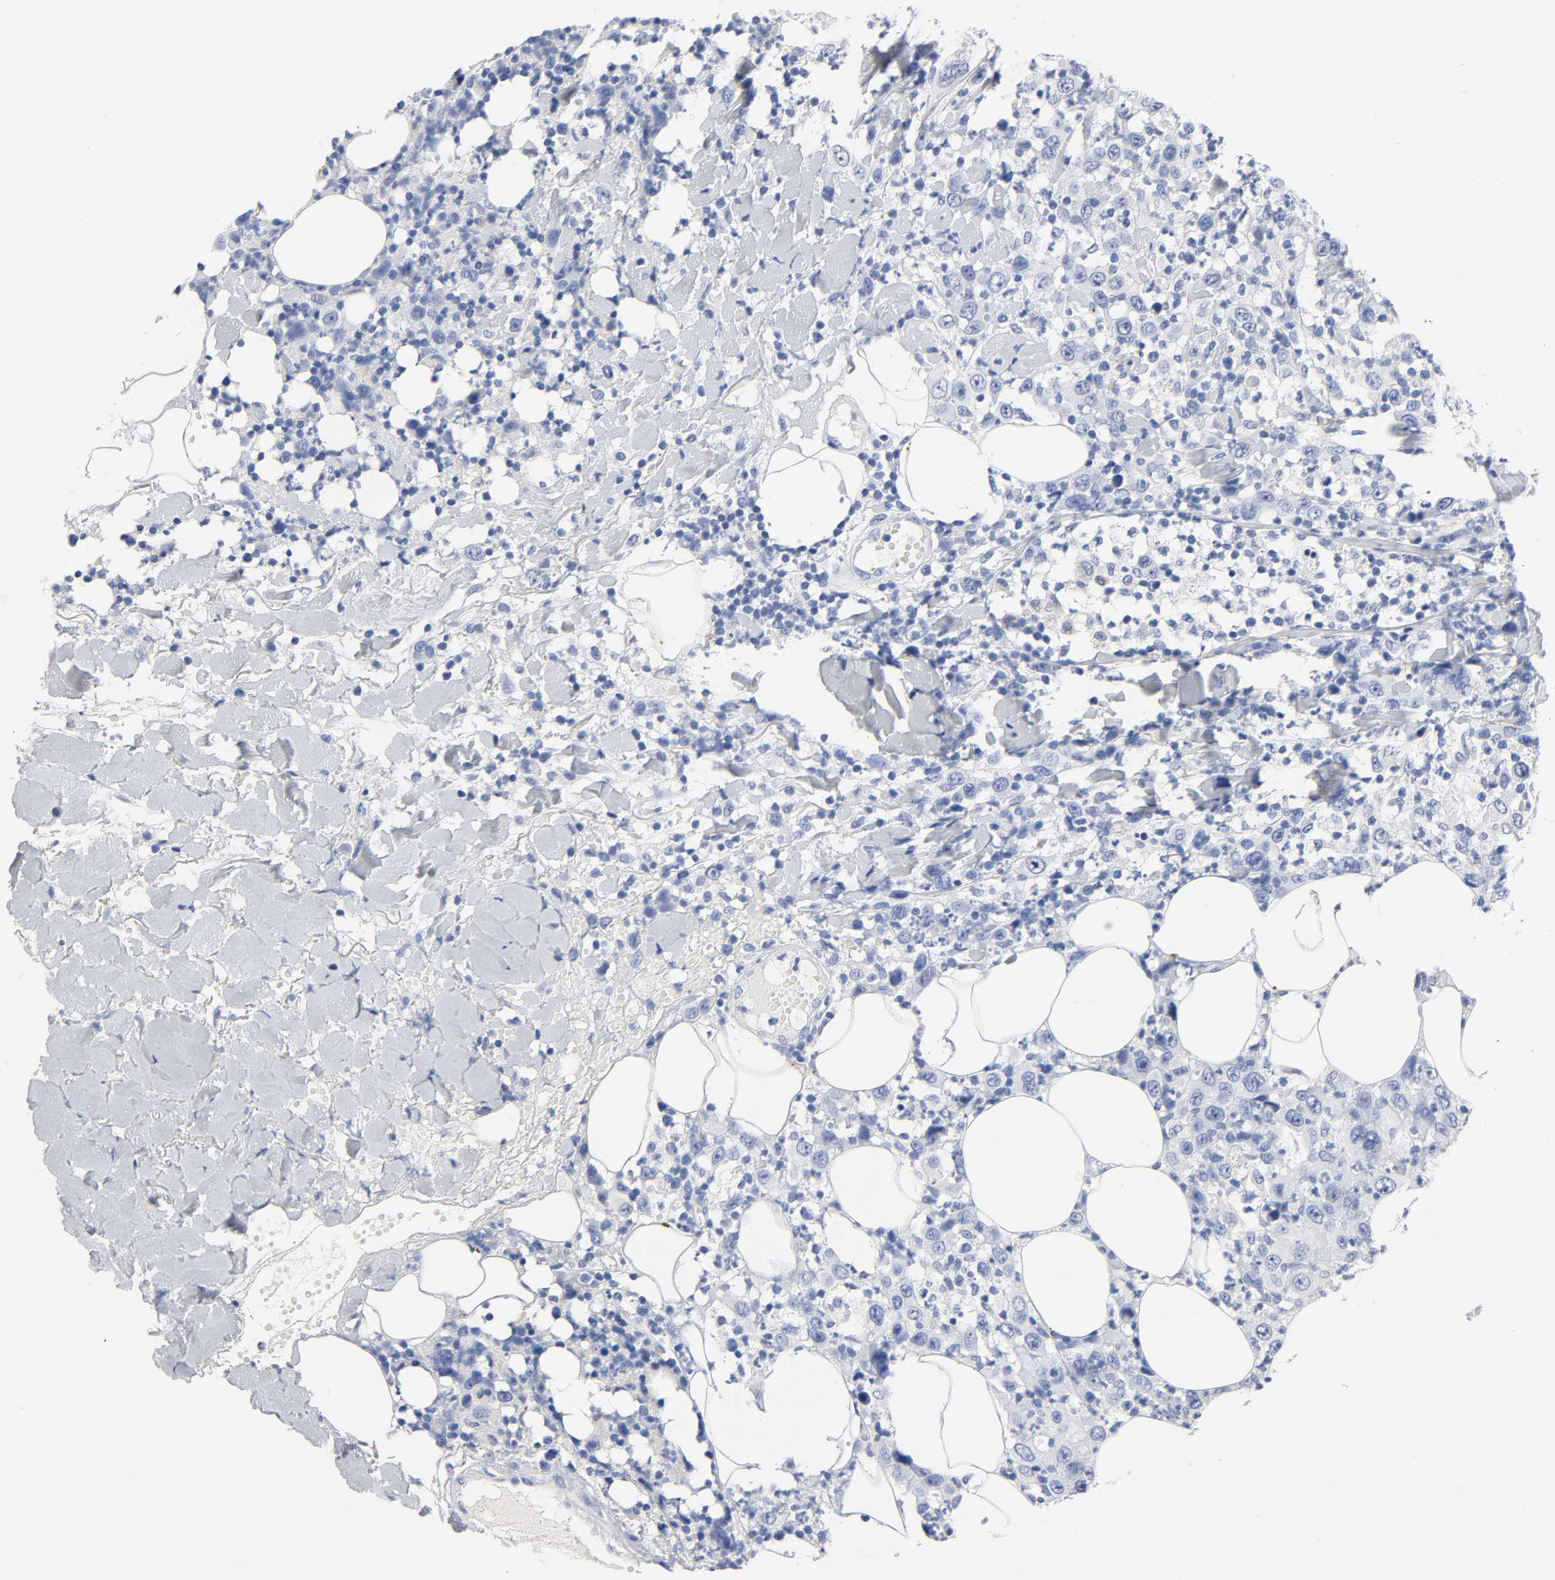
{"staining": {"intensity": "negative", "quantity": "none", "location": "none"}, "tissue": "thyroid cancer", "cell_type": "Tumor cells", "image_type": "cancer", "snomed": [{"axis": "morphology", "description": "Carcinoma, NOS"}, {"axis": "topography", "description": "Thyroid gland"}], "caption": "A histopathology image of thyroid cancer stained for a protein displays no brown staining in tumor cells. (Brightfield microscopy of DAB (3,3'-diaminobenzidine) immunohistochemistry (IHC) at high magnification).", "gene": "PLP1", "patient": {"sex": "female", "age": 77}}